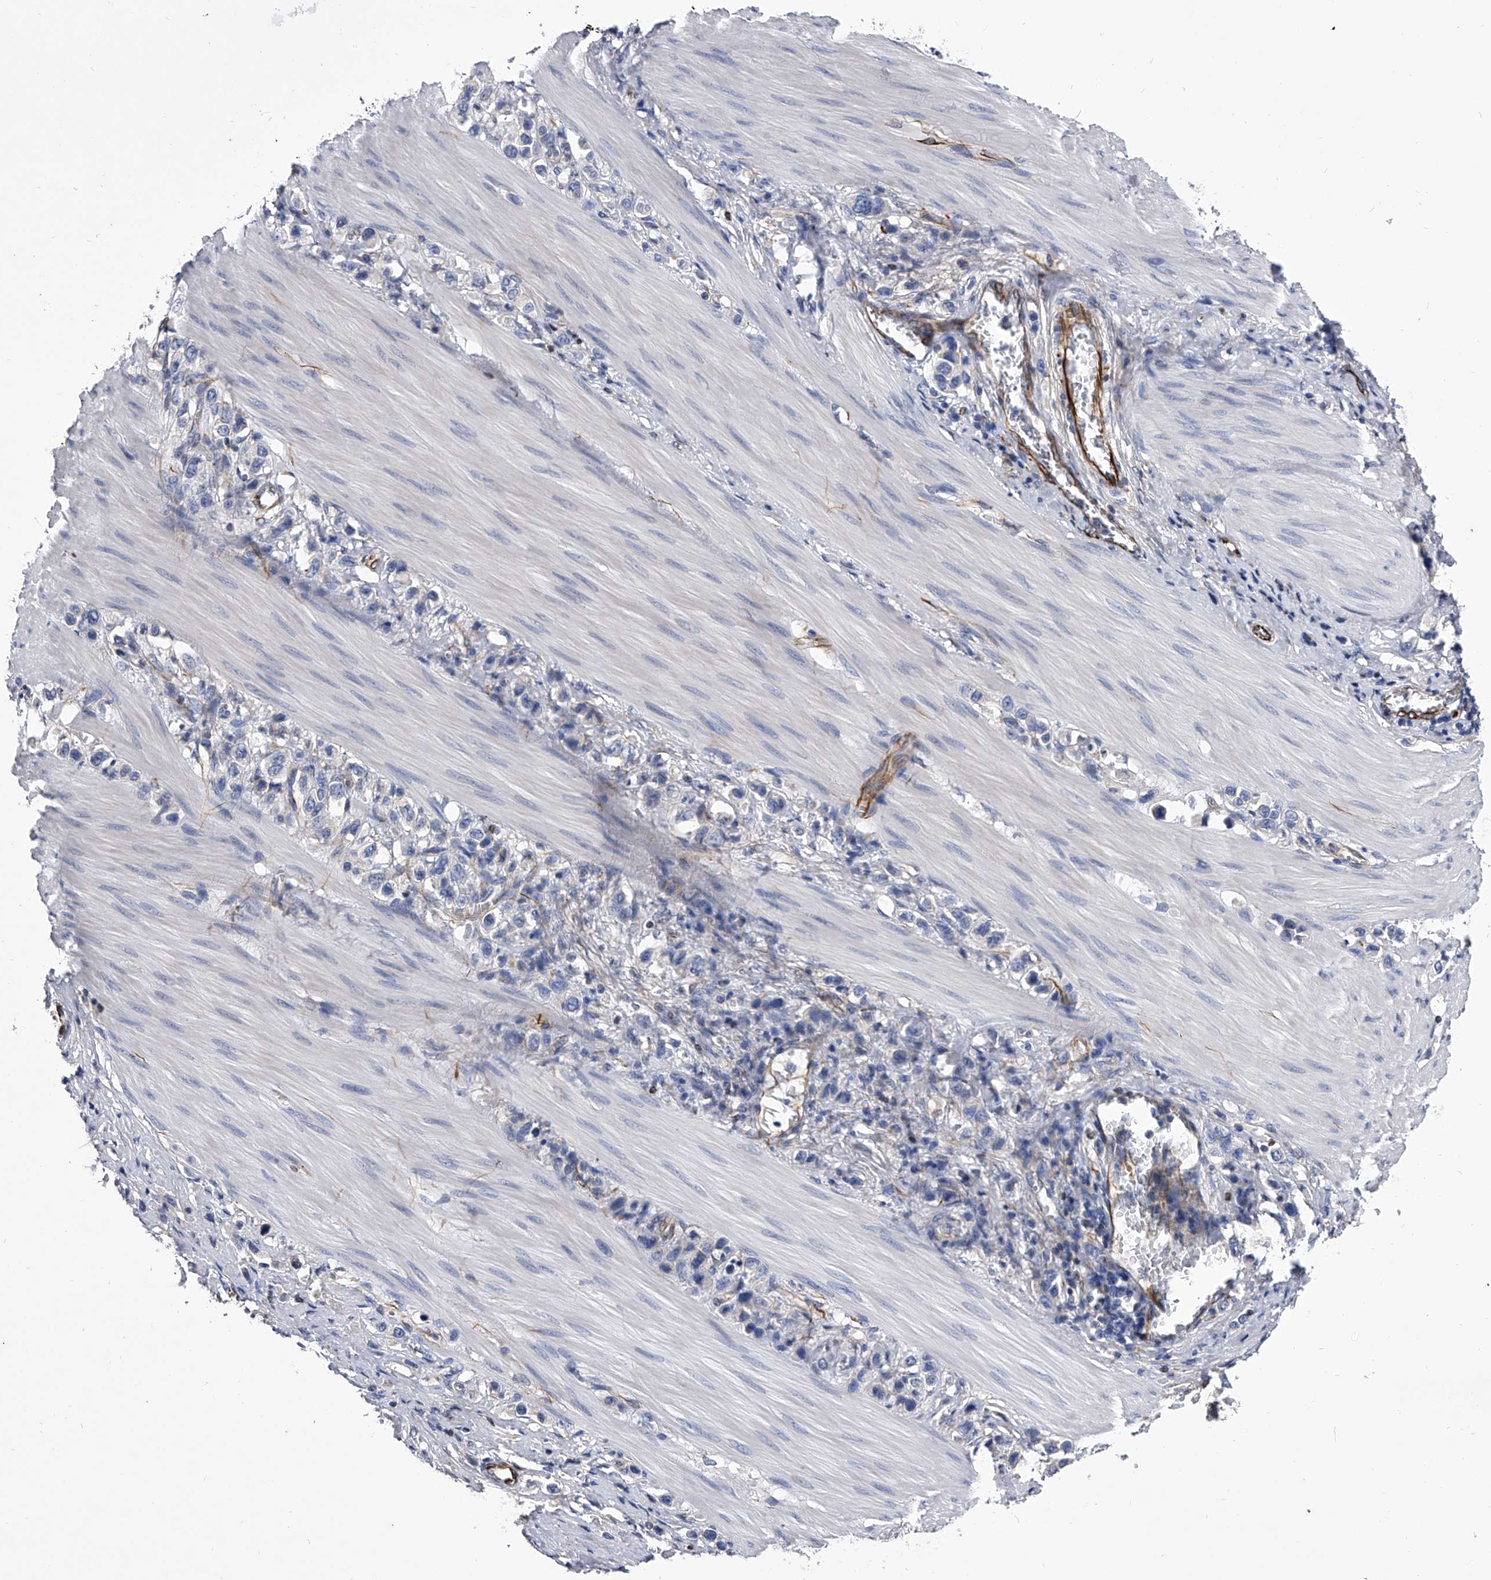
{"staining": {"intensity": "negative", "quantity": "none", "location": "none"}, "tissue": "stomach cancer", "cell_type": "Tumor cells", "image_type": "cancer", "snomed": [{"axis": "morphology", "description": "Adenocarcinoma, NOS"}, {"axis": "topography", "description": "Stomach"}], "caption": "A histopathology image of adenocarcinoma (stomach) stained for a protein exhibits no brown staining in tumor cells.", "gene": "EFCAB7", "patient": {"sex": "female", "age": 65}}